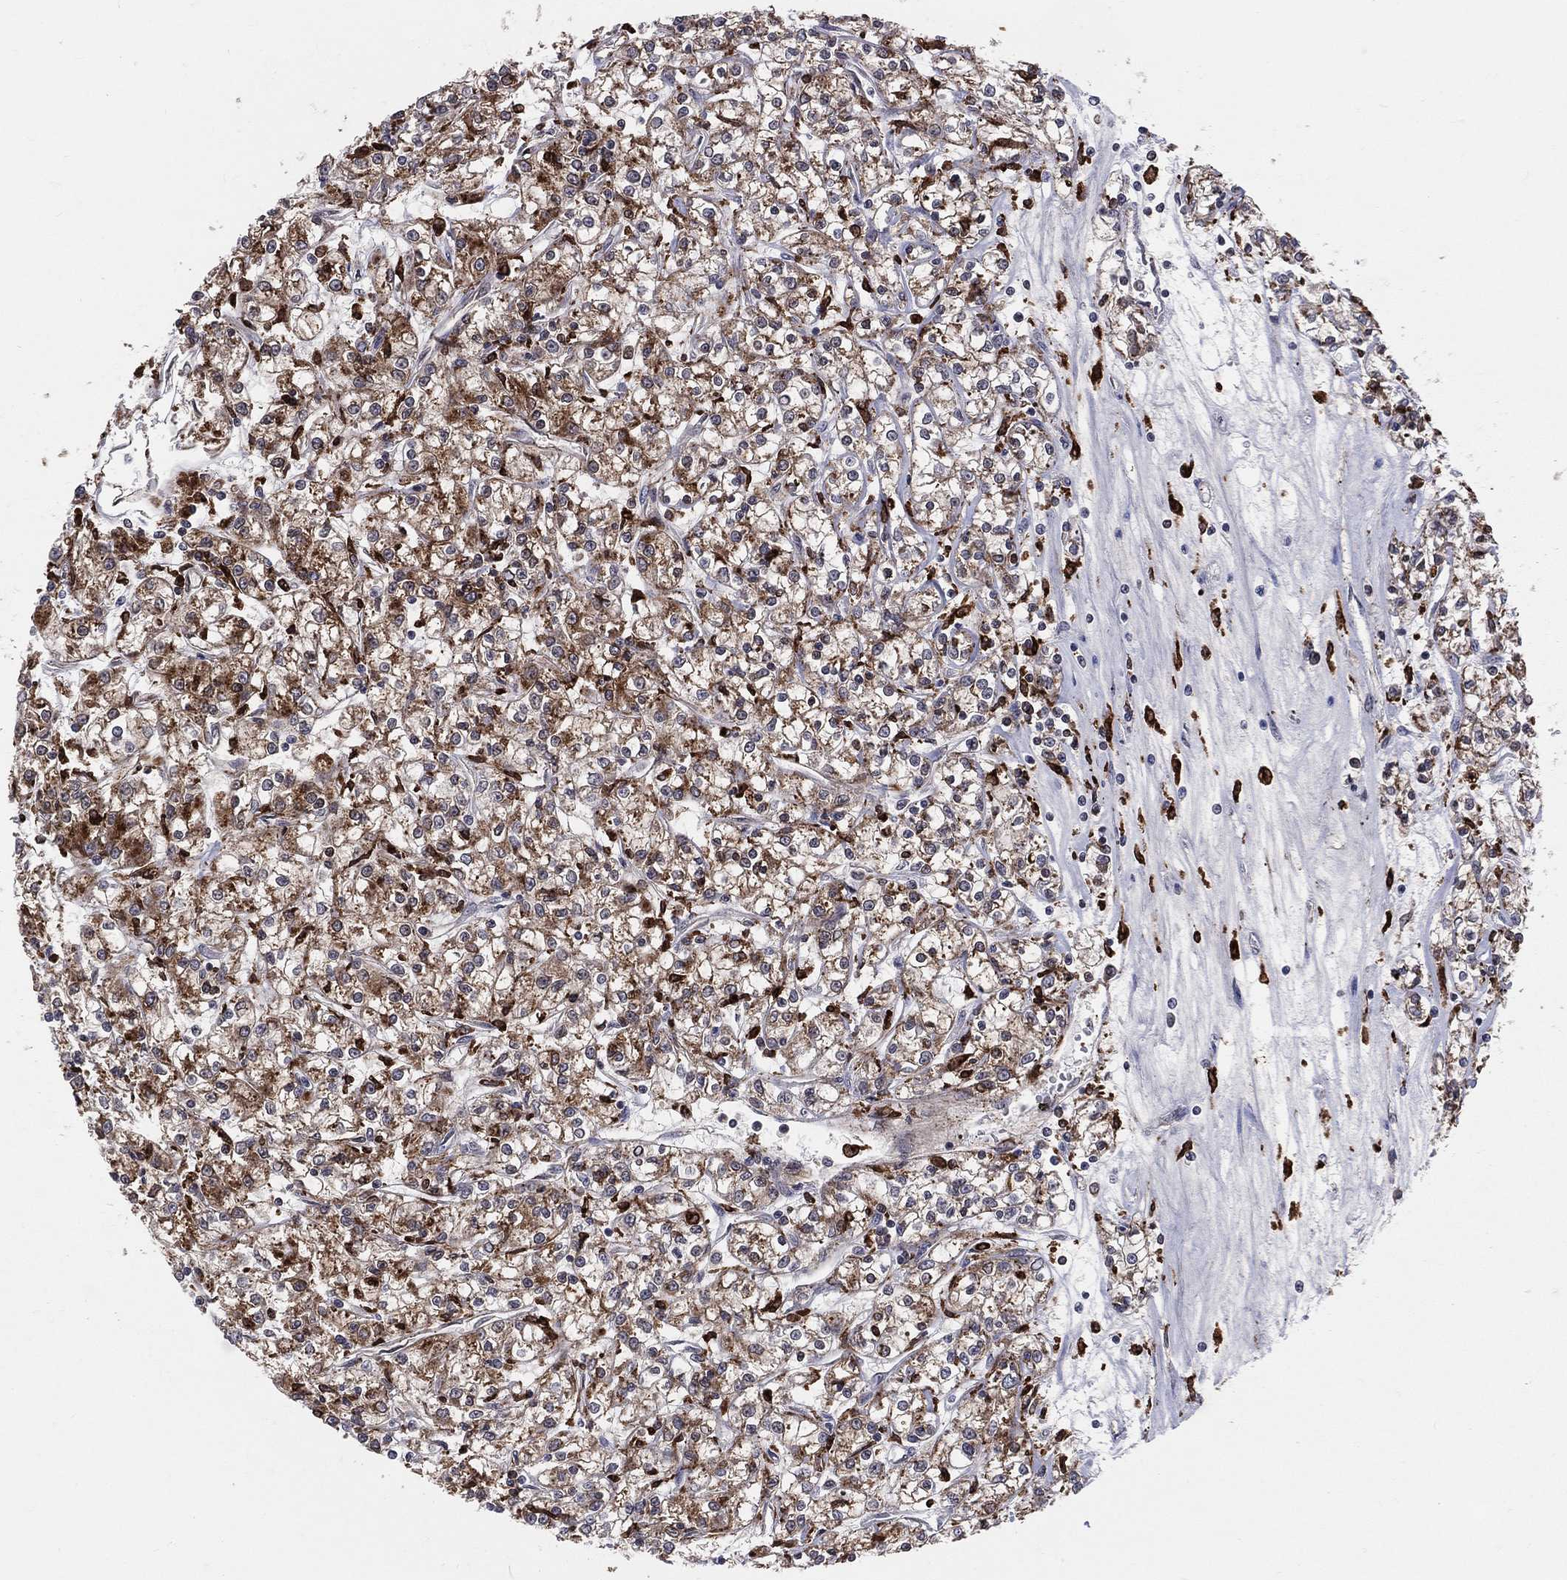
{"staining": {"intensity": "strong", "quantity": ">75%", "location": "cytoplasmic/membranous"}, "tissue": "renal cancer", "cell_type": "Tumor cells", "image_type": "cancer", "snomed": [{"axis": "morphology", "description": "Adenocarcinoma, NOS"}, {"axis": "topography", "description": "Kidney"}], "caption": "Immunohistochemical staining of human renal adenocarcinoma demonstrates strong cytoplasmic/membranous protein expression in approximately >75% of tumor cells.", "gene": "CD74", "patient": {"sex": "female", "age": 59}}